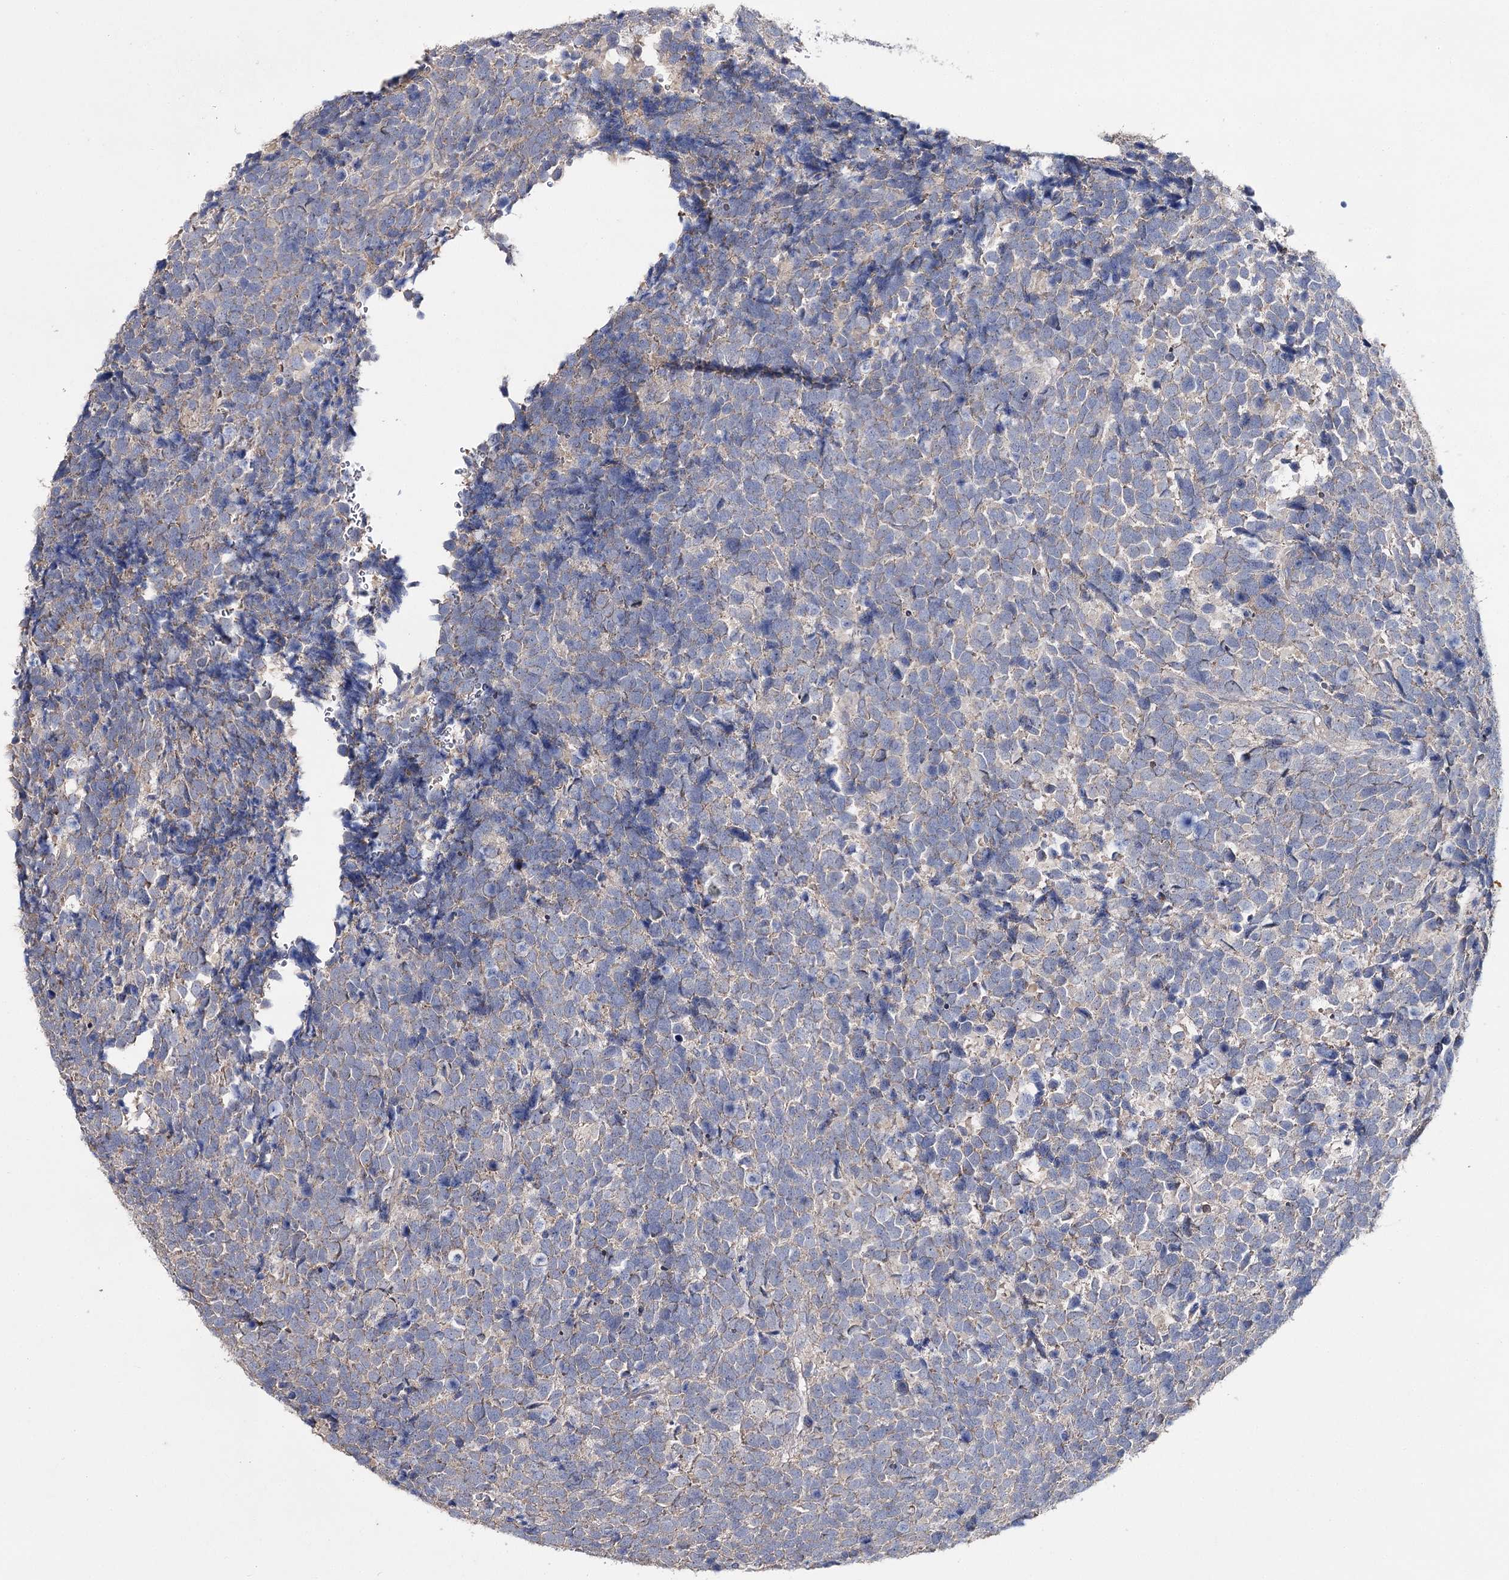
{"staining": {"intensity": "weak", "quantity": "<25%", "location": "cytoplasmic/membranous"}, "tissue": "urothelial cancer", "cell_type": "Tumor cells", "image_type": "cancer", "snomed": [{"axis": "morphology", "description": "Urothelial carcinoma, High grade"}, {"axis": "topography", "description": "Urinary bladder"}], "caption": "IHC of urothelial carcinoma (high-grade) shows no positivity in tumor cells.", "gene": "AURKC", "patient": {"sex": "female", "age": 82}}